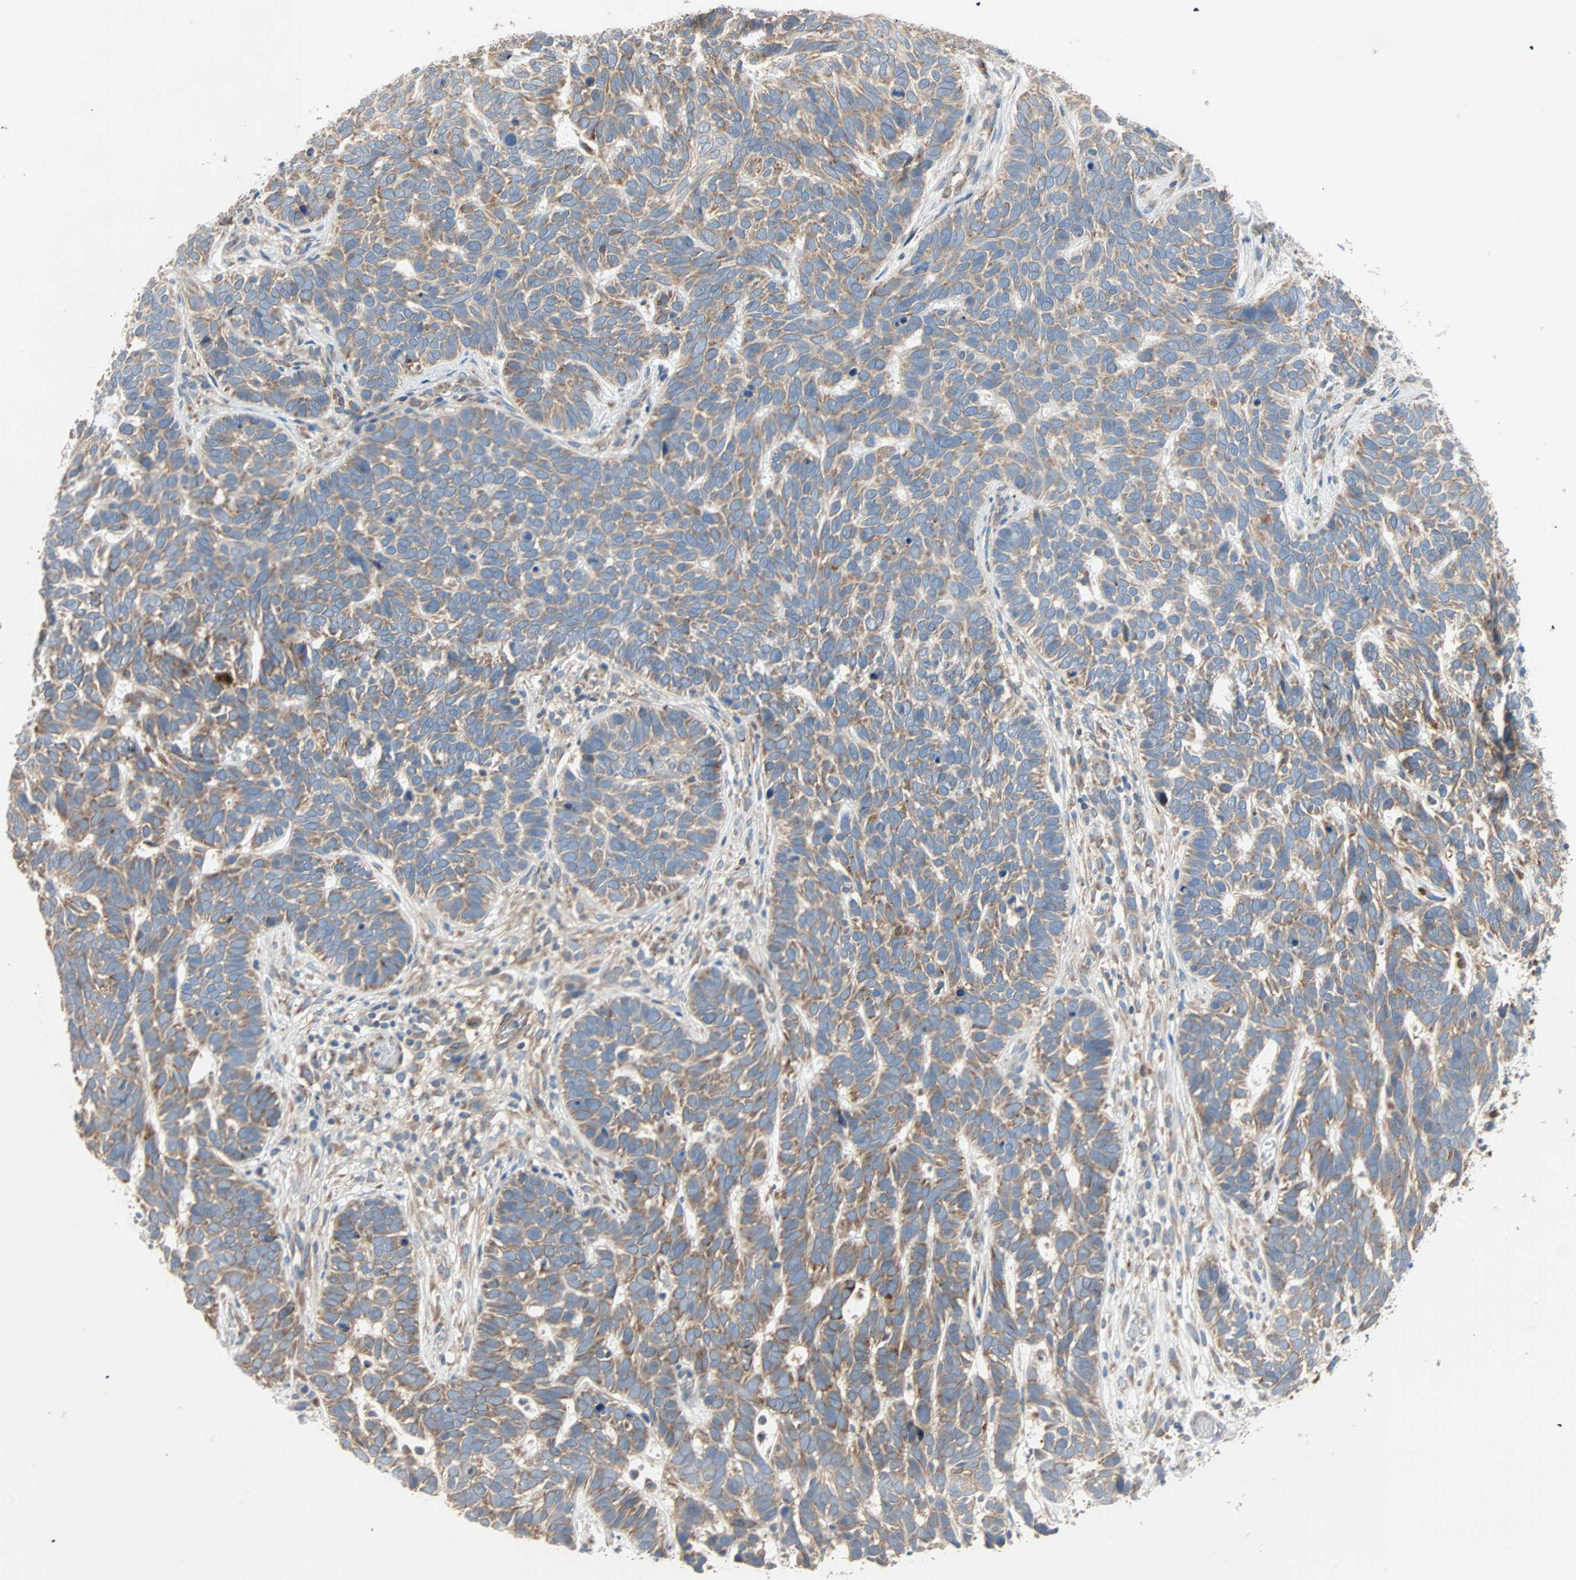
{"staining": {"intensity": "moderate", "quantity": ">75%", "location": "cytoplasmic/membranous"}, "tissue": "skin cancer", "cell_type": "Tumor cells", "image_type": "cancer", "snomed": [{"axis": "morphology", "description": "Basal cell carcinoma"}, {"axis": "topography", "description": "Skin"}], "caption": "Moderate cytoplasmic/membranous positivity is seen in about >75% of tumor cells in basal cell carcinoma (skin).", "gene": "XYLT1", "patient": {"sex": "male", "age": 87}}